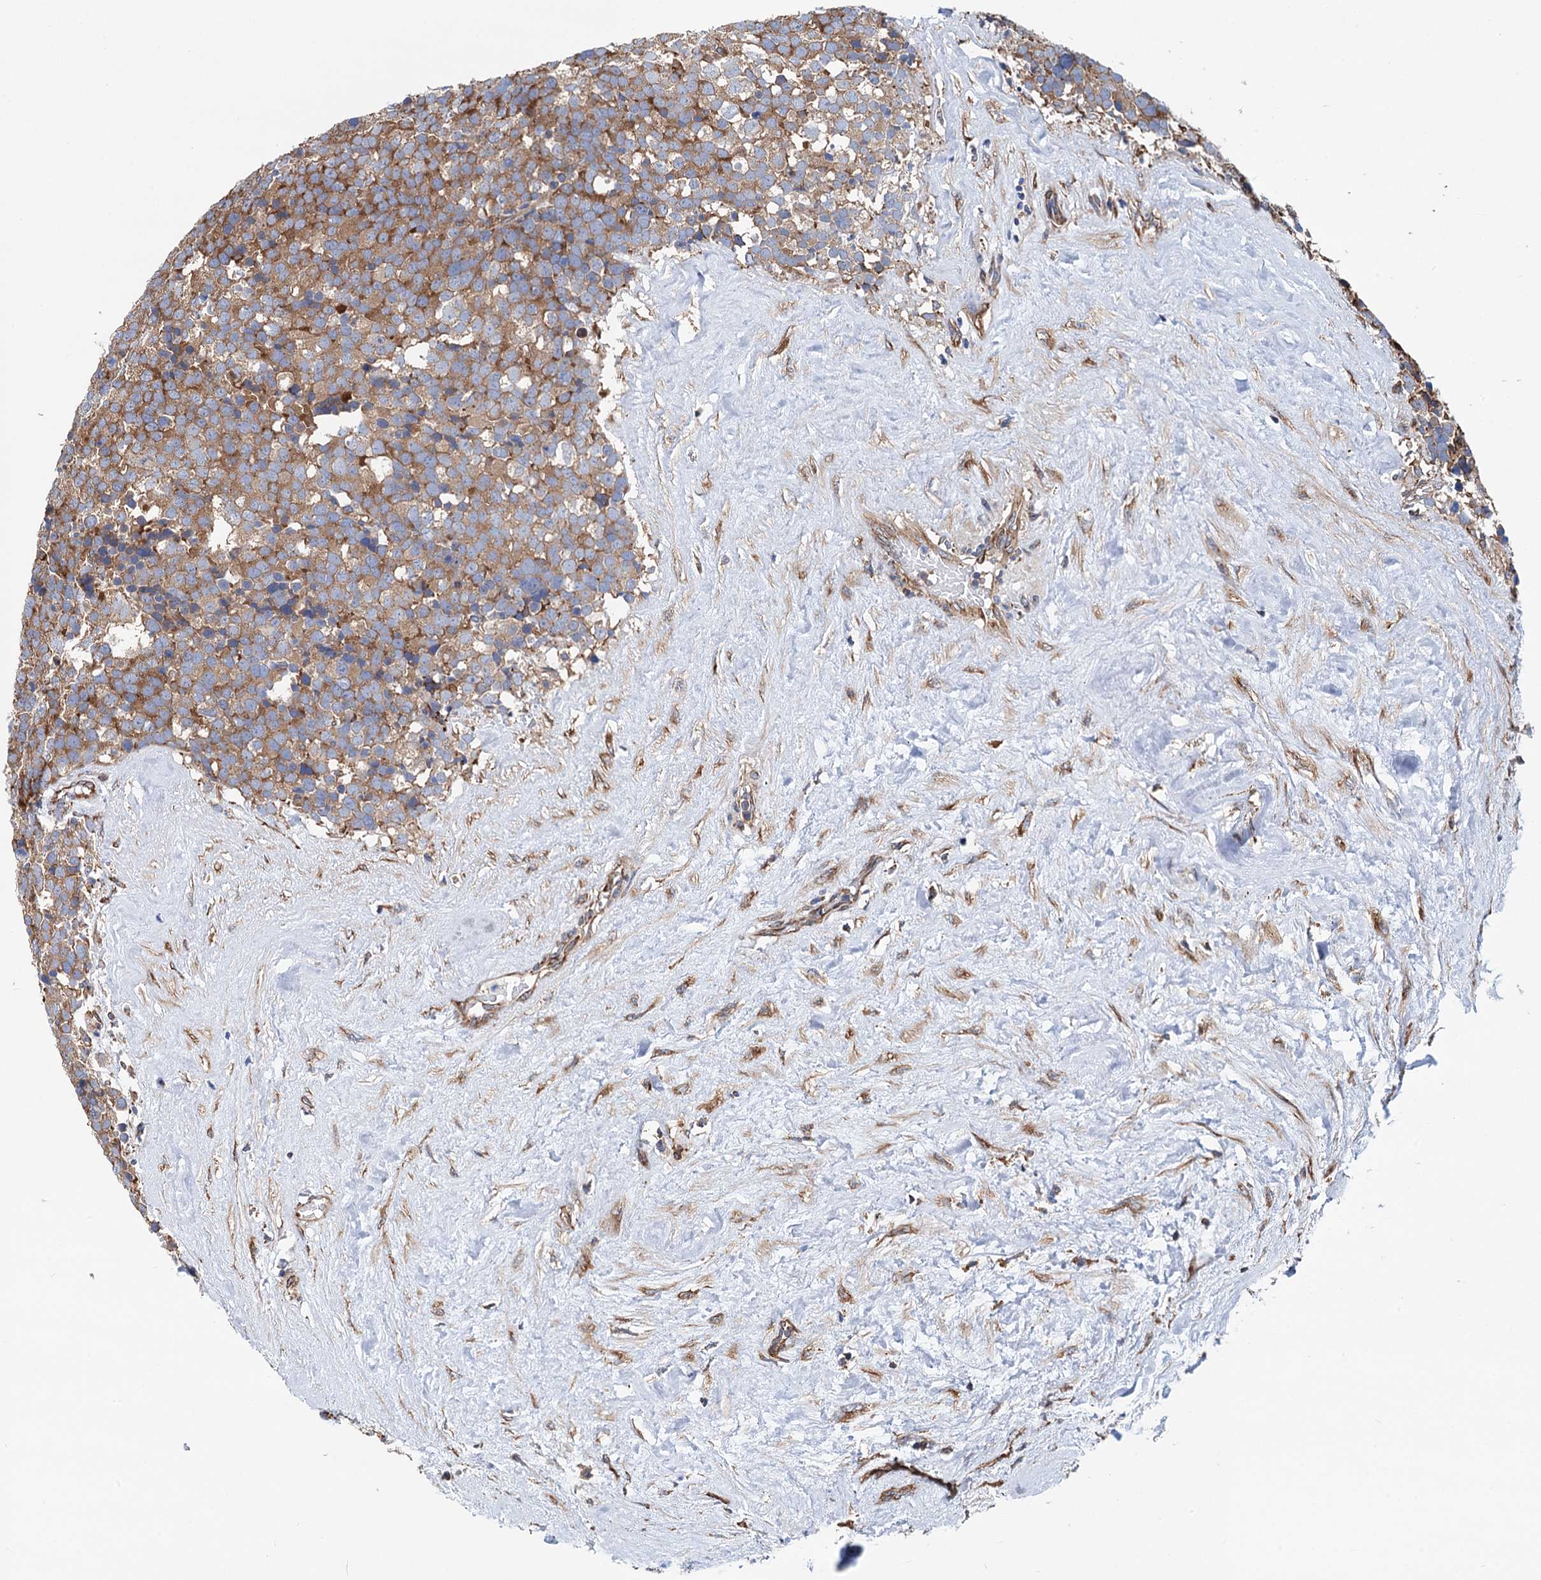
{"staining": {"intensity": "moderate", "quantity": ">75%", "location": "cytoplasmic/membranous"}, "tissue": "testis cancer", "cell_type": "Tumor cells", "image_type": "cancer", "snomed": [{"axis": "morphology", "description": "Seminoma, NOS"}, {"axis": "topography", "description": "Testis"}], "caption": "Moderate cytoplasmic/membranous expression is appreciated in about >75% of tumor cells in testis seminoma.", "gene": "SLC12A7", "patient": {"sex": "male", "age": 71}}